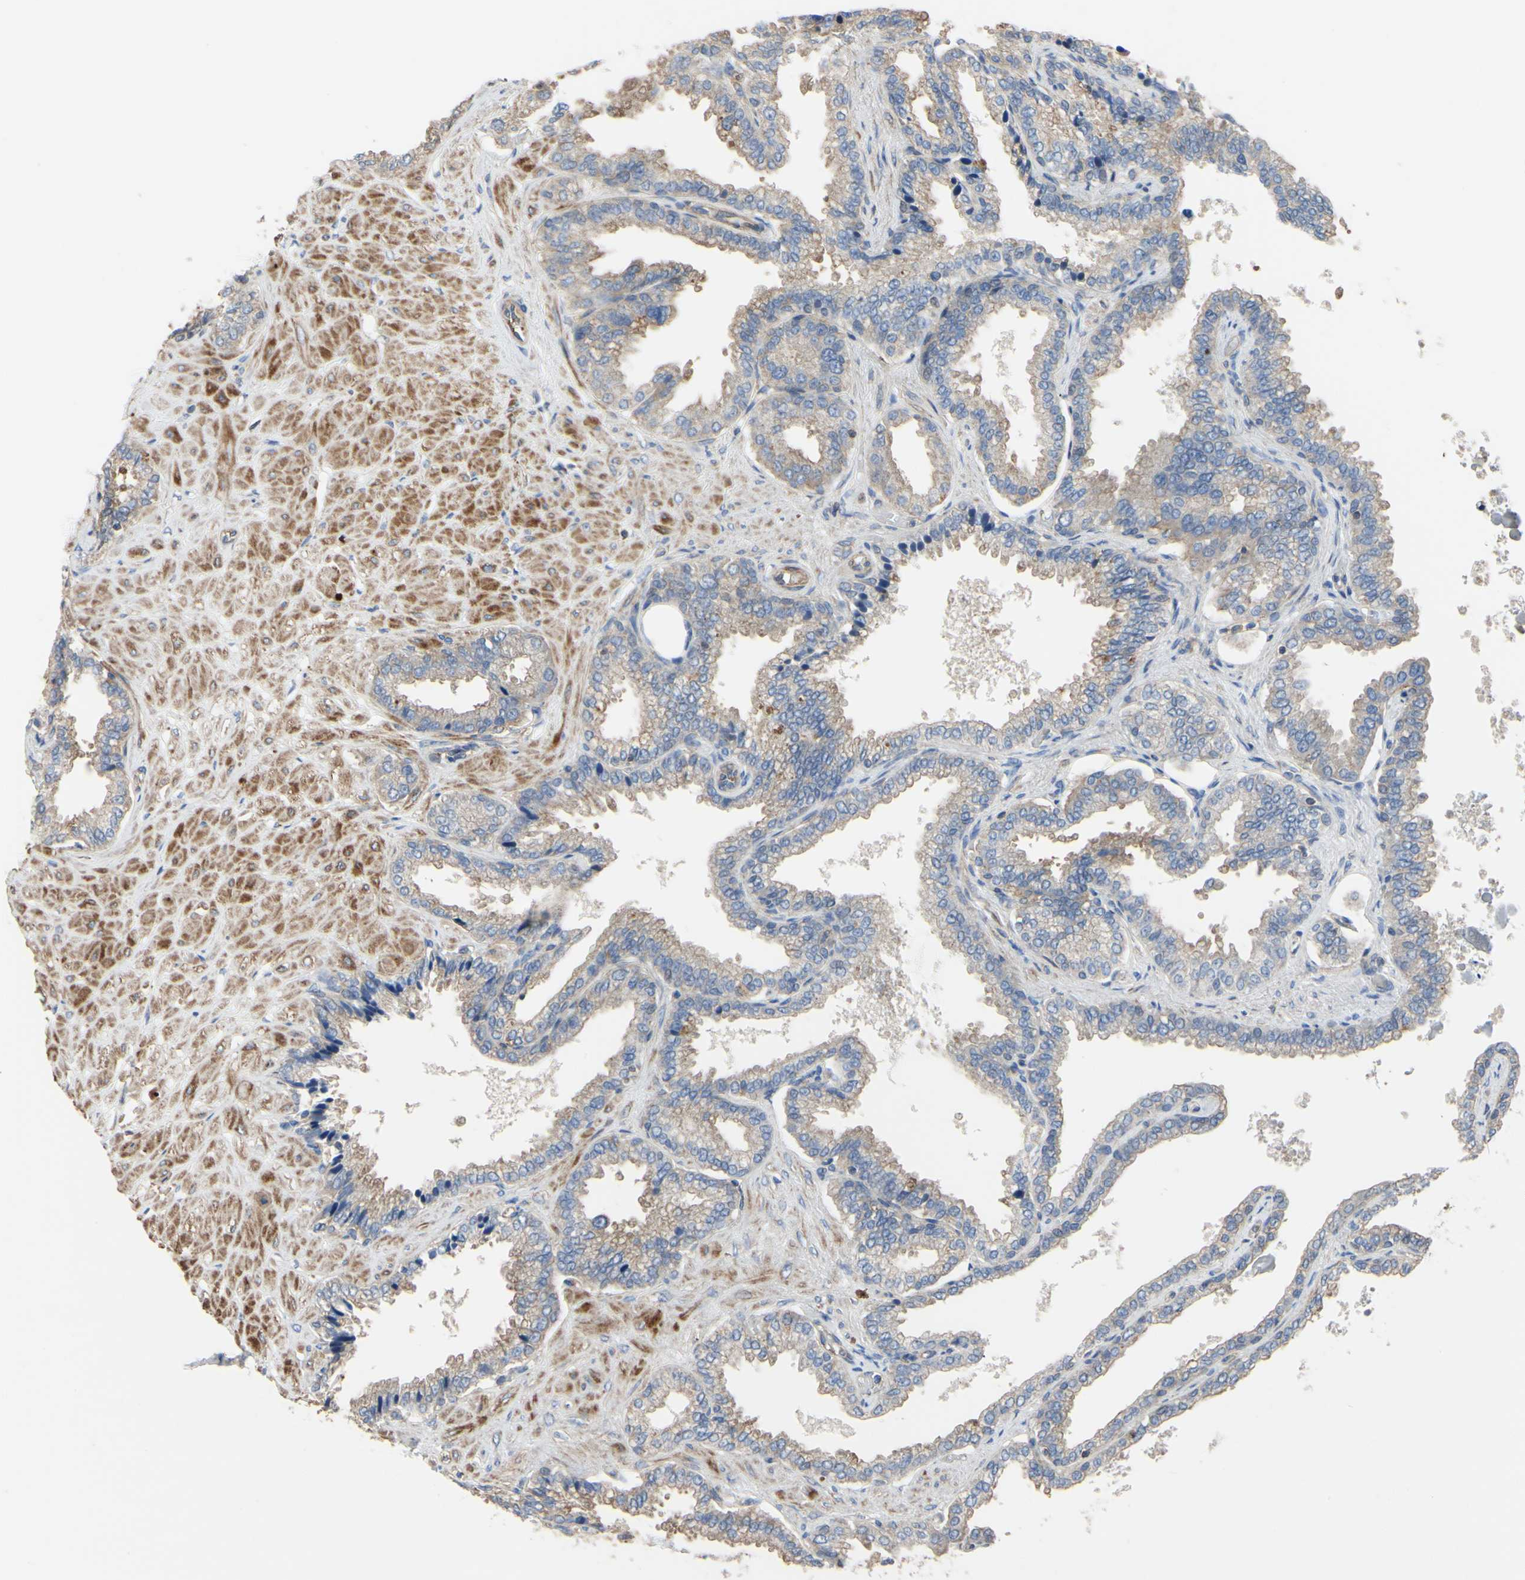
{"staining": {"intensity": "weak", "quantity": "25%-75%", "location": "cytoplasmic/membranous"}, "tissue": "seminal vesicle", "cell_type": "Glandular cells", "image_type": "normal", "snomed": [{"axis": "morphology", "description": "Normal tissue, NOS"}, {"axis": "topography", "description": "Seminal veicle"}], "caption": "IHC (DAB) staining of unremarkable seminal vesicle reveals weak cytoplasmic/membranous protein positivity in about 25%-75% of glandular cells. (DAB IHC, brown staining for protein, blue staining for nuclei).", "gene": "BECN1", "patient": {"sex": "male", "age": 46}}